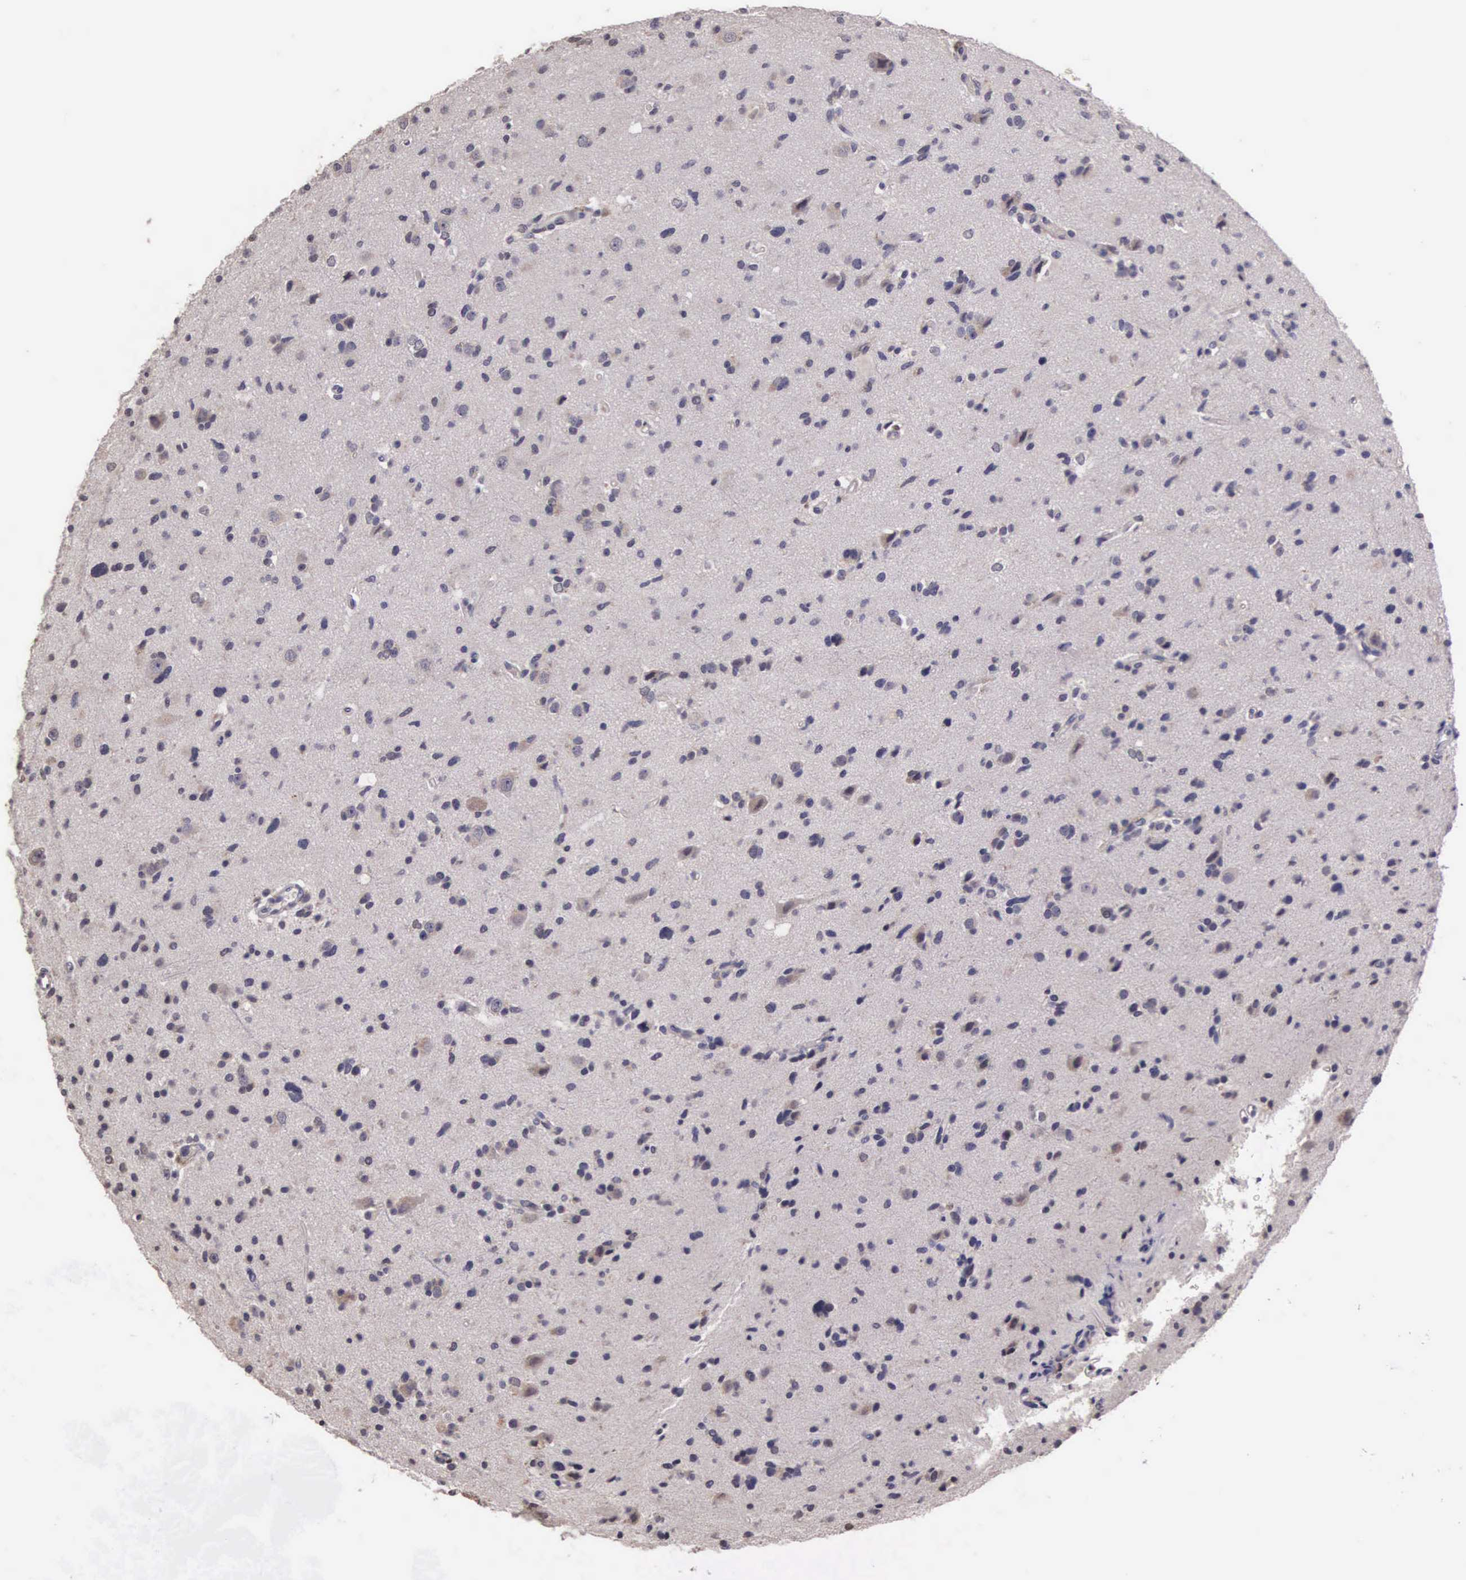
{"staining": {"intensity": "weak", "quantity": "<25%", "location": "cytoplasmic/membranous"}, "tissue": "glioma", "cell_type": "Tumor cells", "image_type": "cancer", "snomed": [{"axis": "morphology", "description": "Glioma, malignant, Low grade"}, {"axis": "topography", "description": "Brain"}], "caption": "Immunohistochemistry (IHC) histopathology image of neoplastic tissue: glioma stained with DAB (3,3'-diaminobenzidine) demonstrates no significant protein staining in tumor cells. (Stains: DAB immunohistochemistry with hematoxylin counter stain, Microscopy: brightfield microscopy at high magnification).", "gene": "CDC45", "patient": {"sex": "female", "age": 46}}